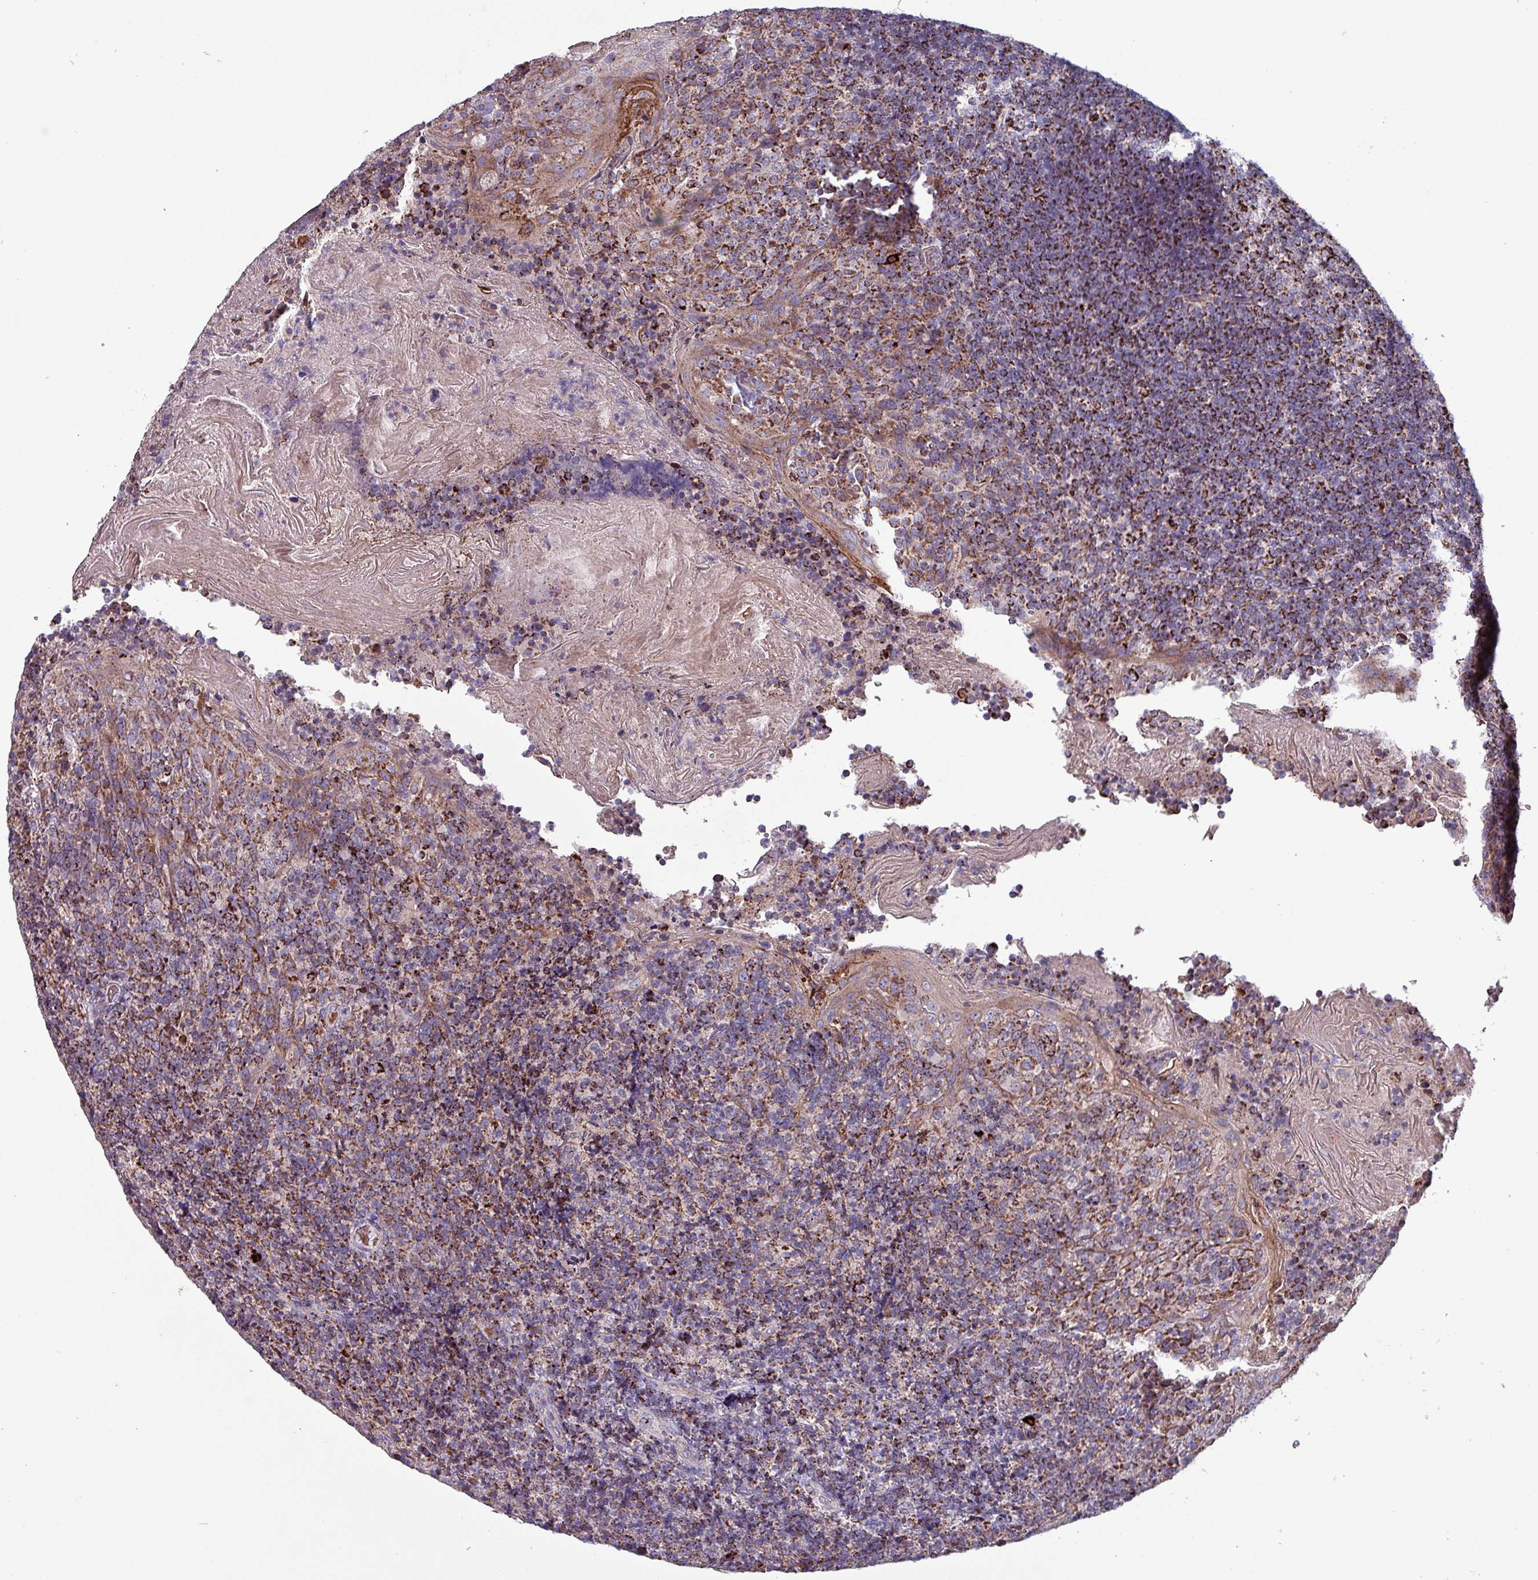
{"staining": {"intensity": "strong", "quantity": ">75%", "location": "cytoplasmic/membranous"}, "tissue": "tonsil", "cell_type": "Germinal center cells", "image_type": "normal", "snomed": [{"axis": "morphology", "description": "Normal tissue, NOS"}, {"axis": "topography", "description": "Tonsil"}], "caption": "Protein expression analysis of normal tonsil displays strong cytoplasmic/membranous positivity in approximately >75% of germinal center cells.", "gene": "ZNF322", "patient": {"sex": "female", "age": 10}}